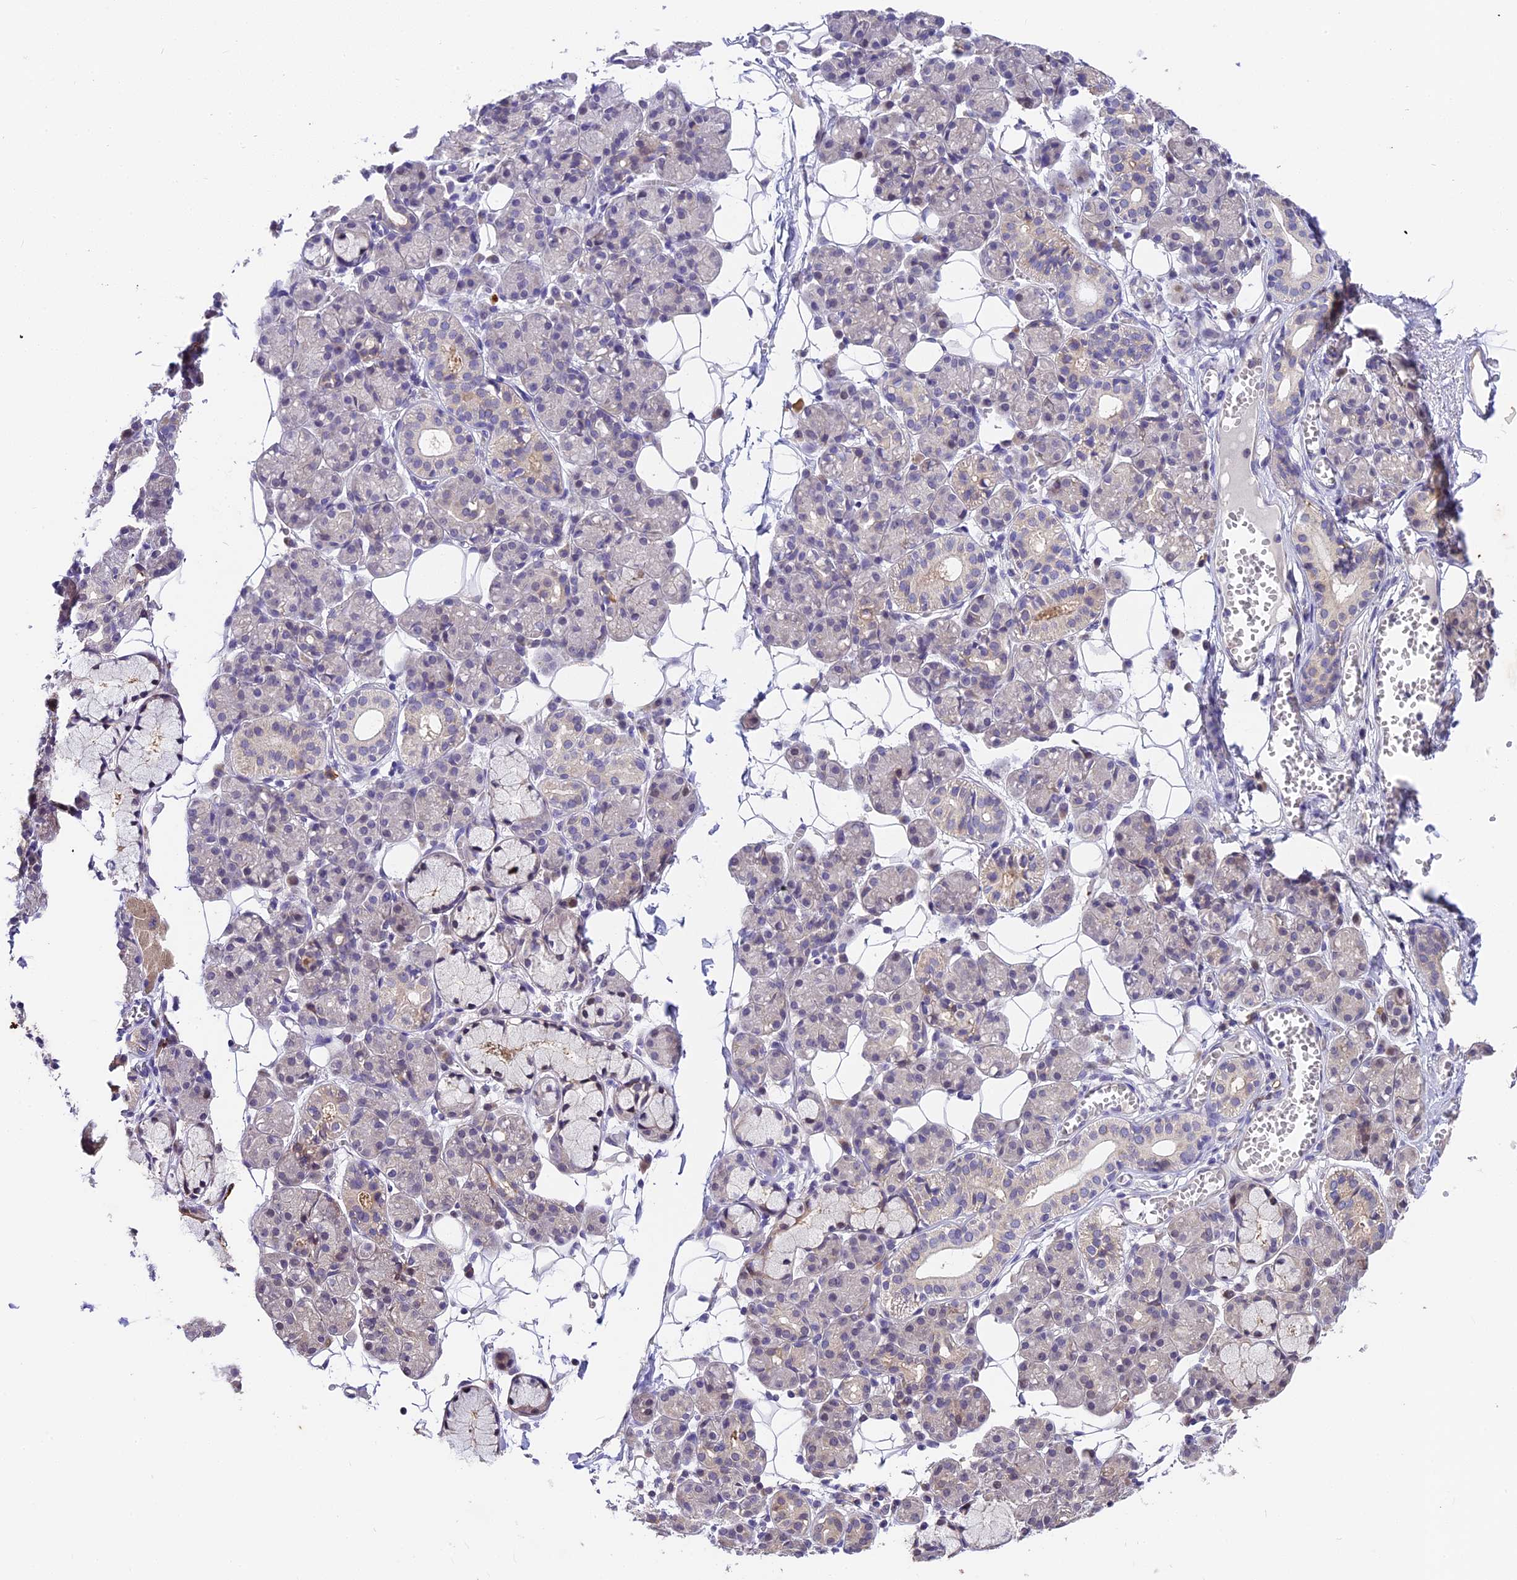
{"staining": {"intensity": "weak", "quantity": "<25%", "location": "cytoplasmic/membranous"}, "tissue": "salivary gland", "cell_type": "Glandular cells", "image_type": "normal", "snomed": [{"axis": "morphology", "description": "Normal tissue, NOS"}, {"axis": "topography", "description": "Salivary gland"}], "caption": "IHC of benign human salivary gland shows no positivity in glandular cells.", "gene": "BSCL2", "patient": {"sex": "male", "age": 63}}